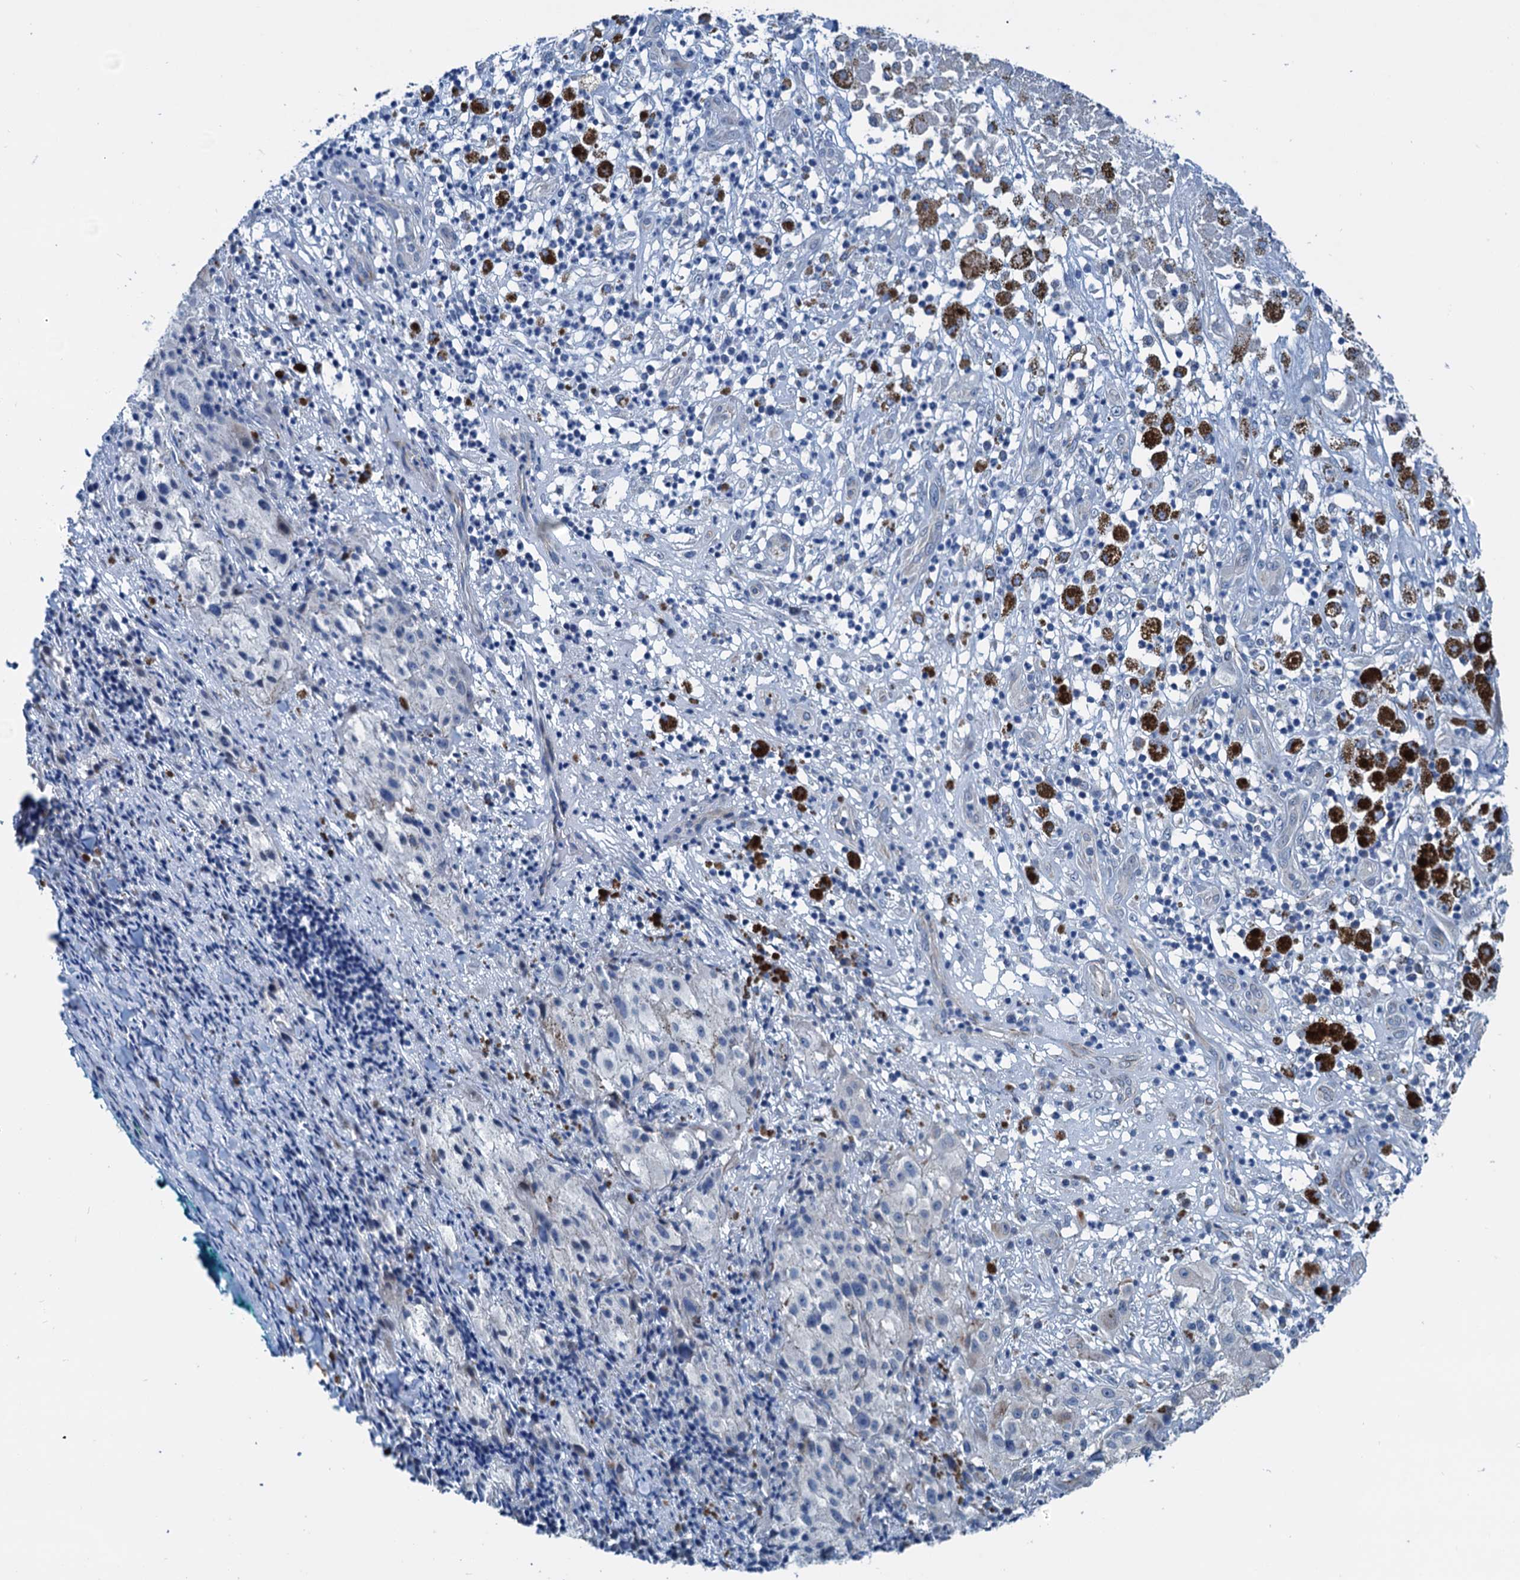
{"staining": {"intensity": "negative", "quantity": "none", "location": "none"}, "tissue": "melanoma", "cell_type": "Tumor cells", "image_type": "cancer", "snomed": [{"axis": "morphology", "description": "Necrosis, NOS"}, {"axis": "morphology", "description": "Malignant melanoma, NOS"}, {"axis": "topography", "description": "Skin"}], "caption": "A micrograph of melanoma stained for a protein shows no brown staining in tumor cells. Nuclei are stained in blue.", "gene": "ELAC1", "patient": {"sex": "female", "age": 87}}